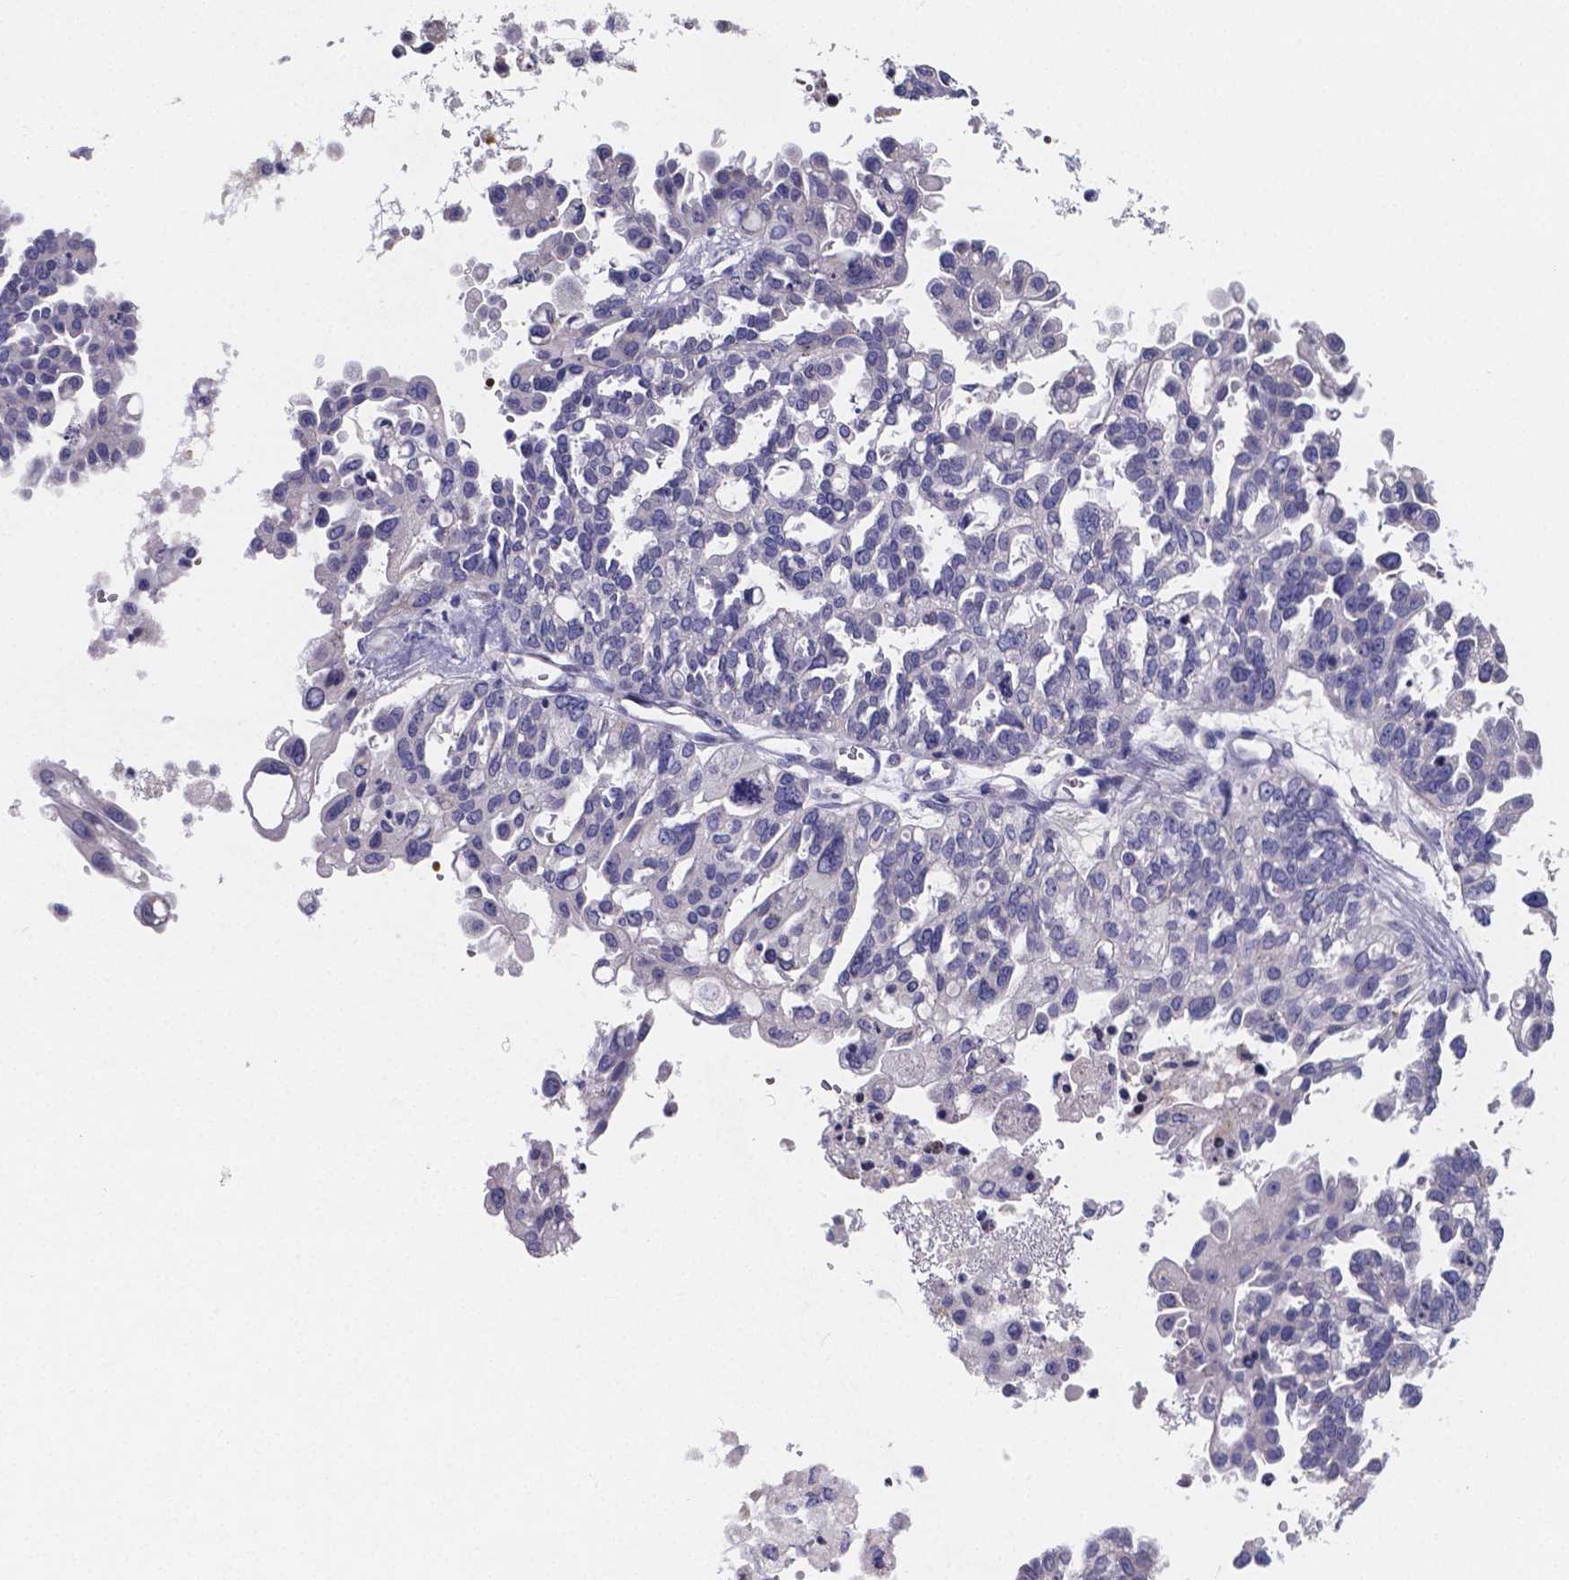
{"staining": {"intensity": "negative", "quantity": "none", "location": "none"}, "tissue": "ovarian cancer", "cell_type": "Tumor cells", "image_type": "cancer", "snomed": [{"axis": "morphology", "description": "Cystadenocarcinoma, serous, NOS"}, {"axis": "topography", "description": "Ovary"}], "caption": "High magnification brightfield microscopy of ovarian cancer stained with DAB (brown) and counterstained with hematoxylin (blue): tumor cells show no significant positivity.", "gene": "GABRA3", "patient": {"sex": "female", "age": 53}}